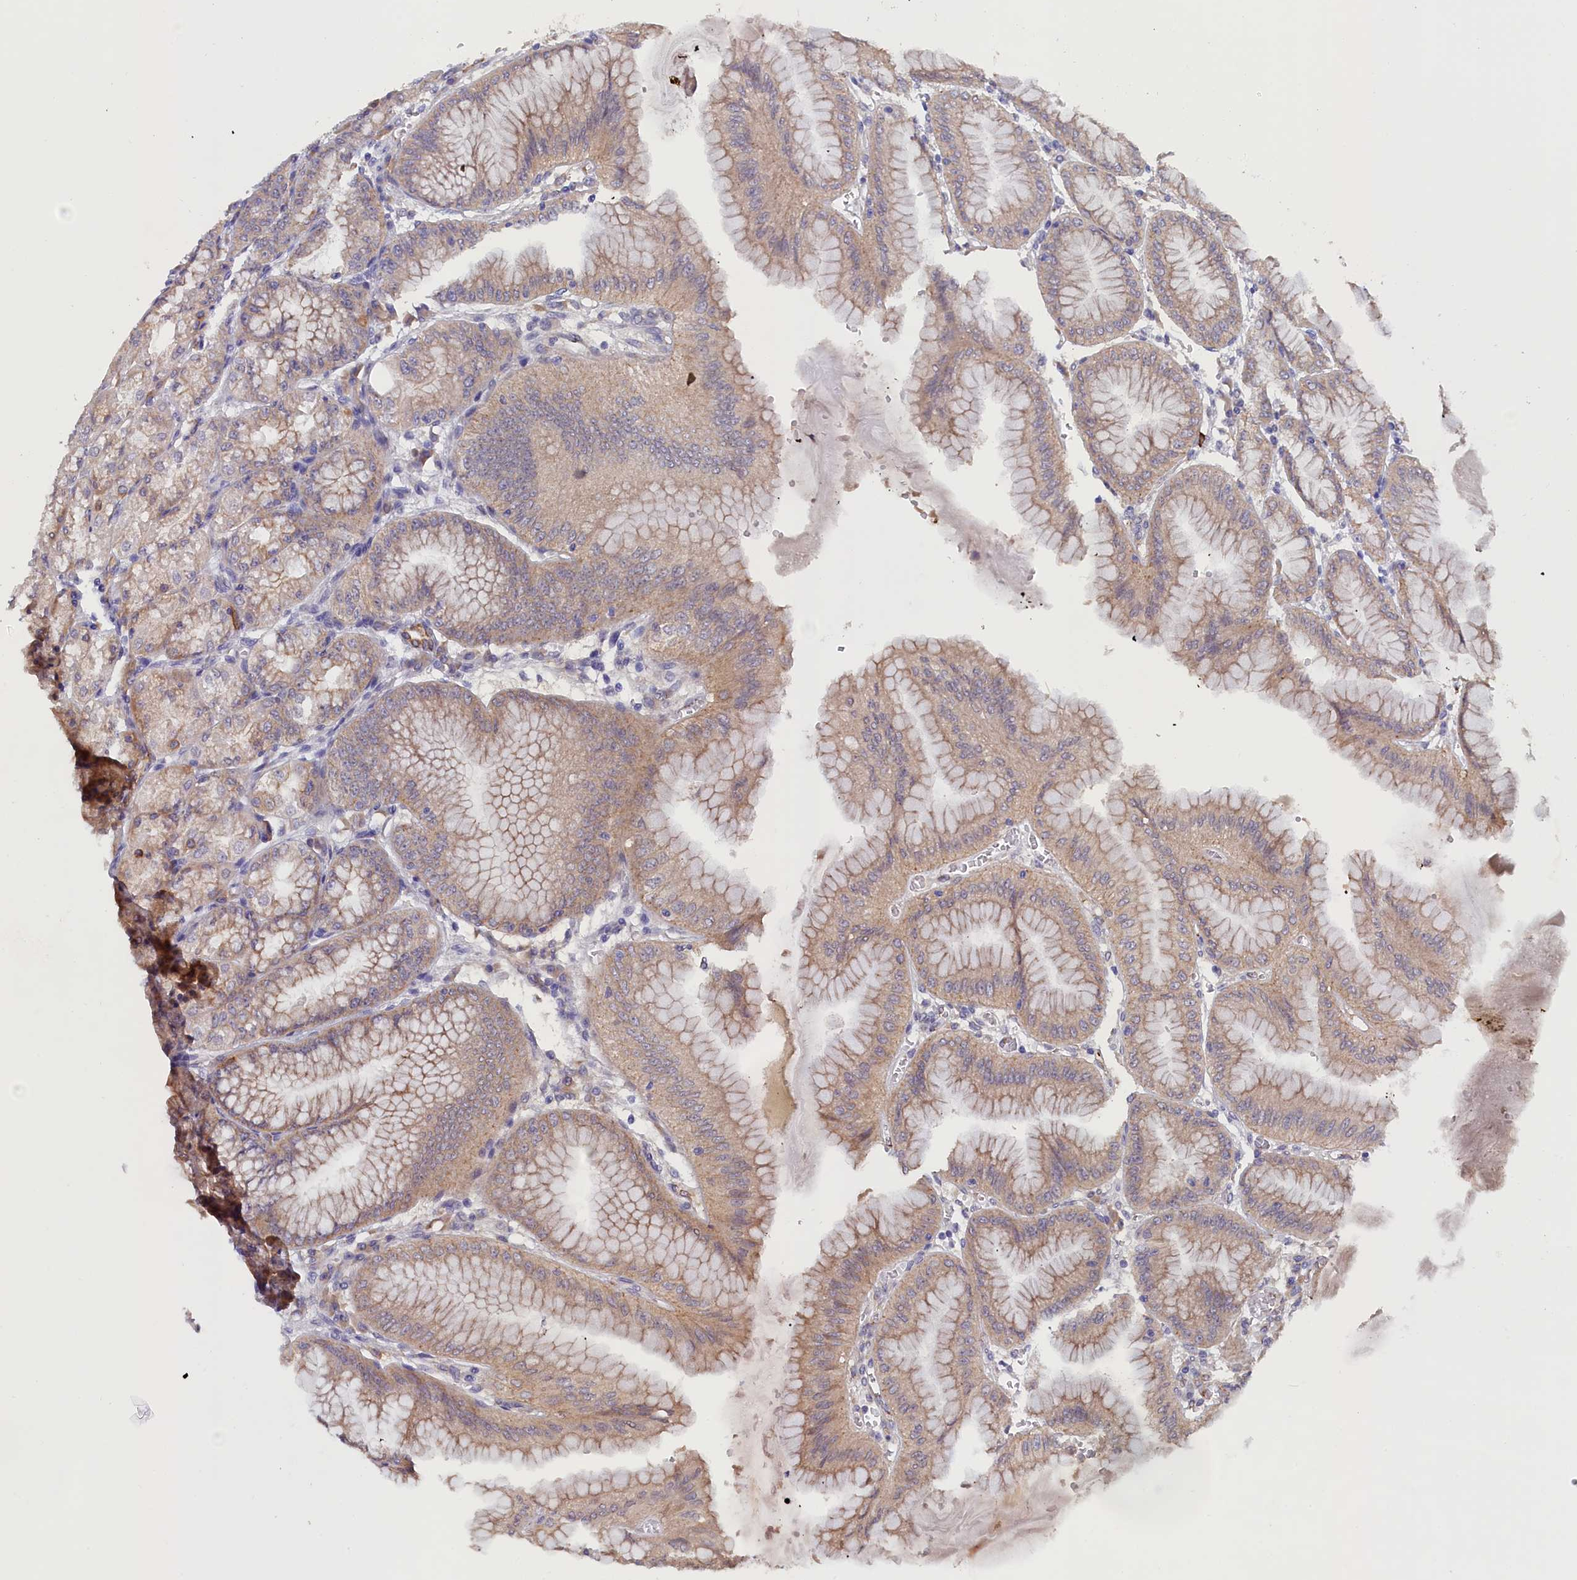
{"staining": {"intensity": "moderate", "quantity": "25%-75%", "location": "cytoplasmic/membranous"}, "tissue": "stomach", "cell_type": "Glandular cells", "image_type": "normal", "snomed": [{"axis": "morphology", "description": "Normal tissue, NOS"}, {"axis": "topography", "description": "Stomach, lower"}], "caption": "High-power microscopy captured an immunohistochemistry (IHC) micrograph of normal stomach, revealing moderate cytoplasmic/membranous positivity in about 25%-75% of glandular cells.", "gene": "COL19A1", "patient": {"sex": "male", "age": 71}}